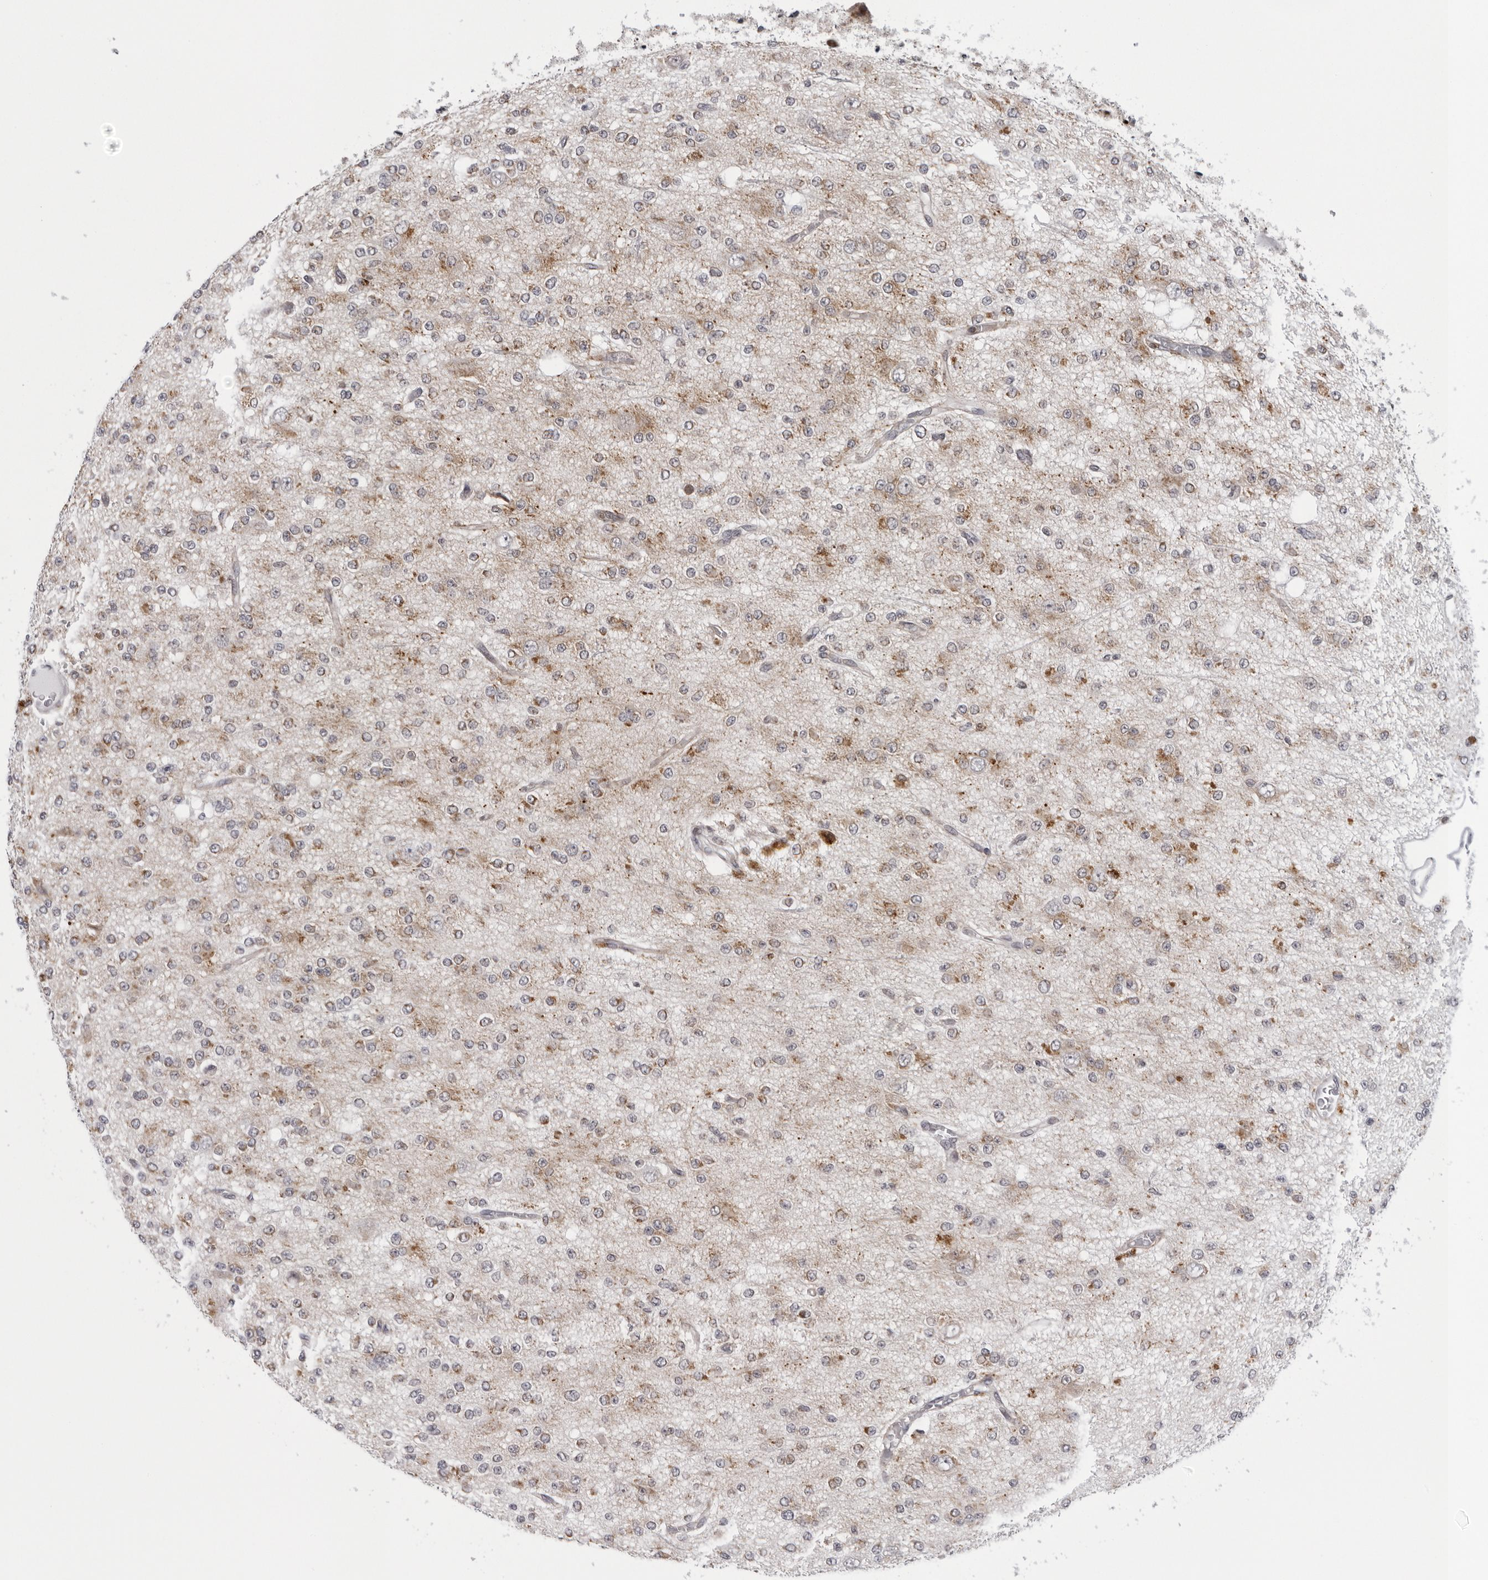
{"staining": {"intensity": "weak", "quantity": "25%-75%", "location": "cytoplasmic/membranous"}, "tissue": "glioma", "cell_type": "Tumor cells", "image_type": "cancer", "snomed": [{"axis": "morphology", "description": "Glioma, malignant, Low grade"}, {"axis": "topography", "description": "Brain"}], "caption": "IHC photomicrograph of human malignant glioma (low-grade) stained for a protein (brown), which exhibits low levels of weak cytoplasmic/membranous positivity in approximately 25%-75% of tumor cells.", "gene": "CPT2", "patient": {"sex": "male", "age": 38}}